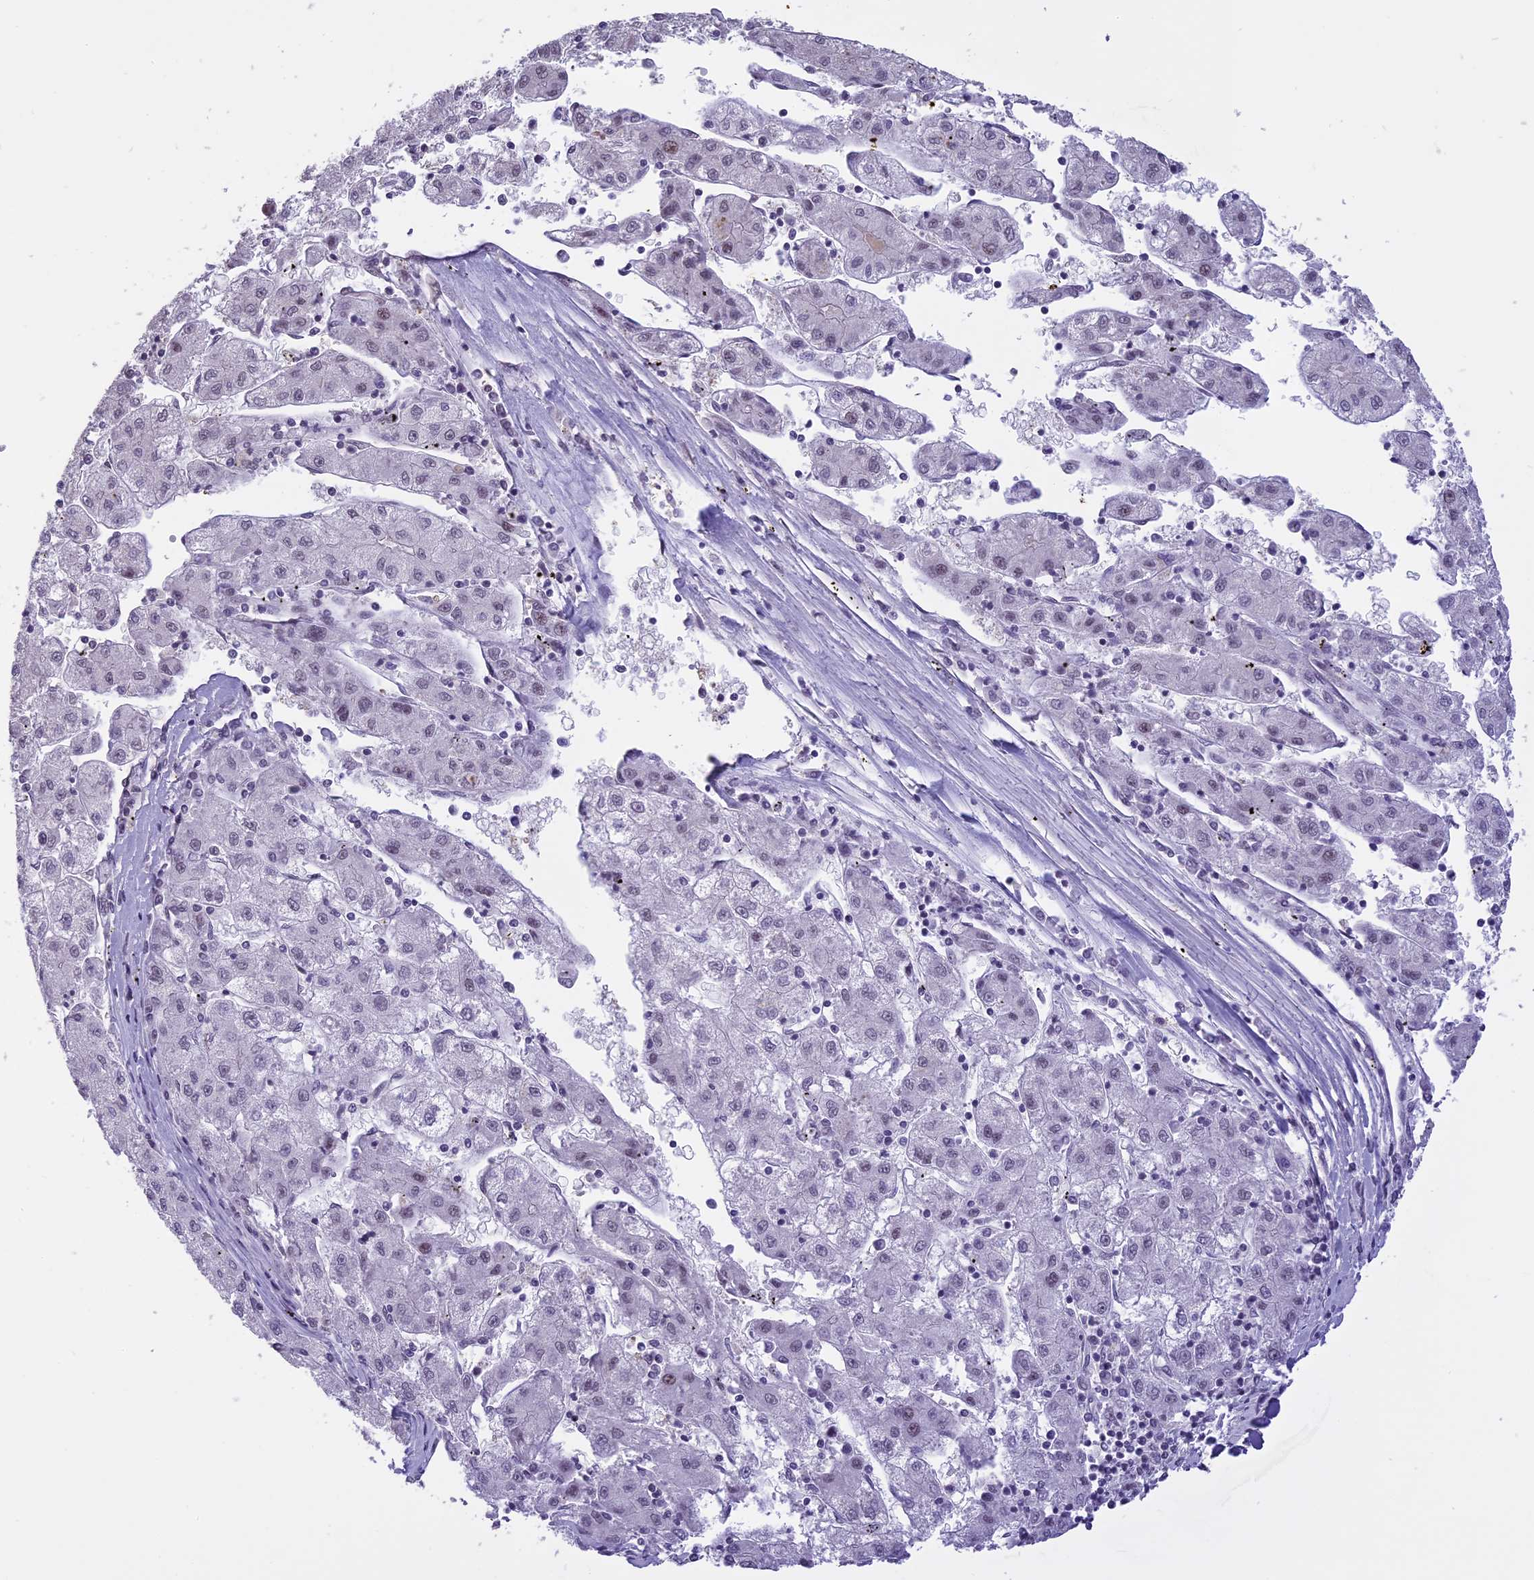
{"staining": {"intensity": "negative", "quantity": "none", "location": "none"}, "tissue": "liver cancer", "cell_type": "Tumor cells", "image_type": "cancer", "snomed": [{"axis": "morphology", "description": "Carcinoma, Hepatocellular, NOS"}, {"axis": "topography", "description": "Liver"}], "caption": "Tumor cells show no significant protein staining in hepatocellular carcinoma (liver).", "gene": "TIGD7", "patient": {"sex": "male", "age": 72}}